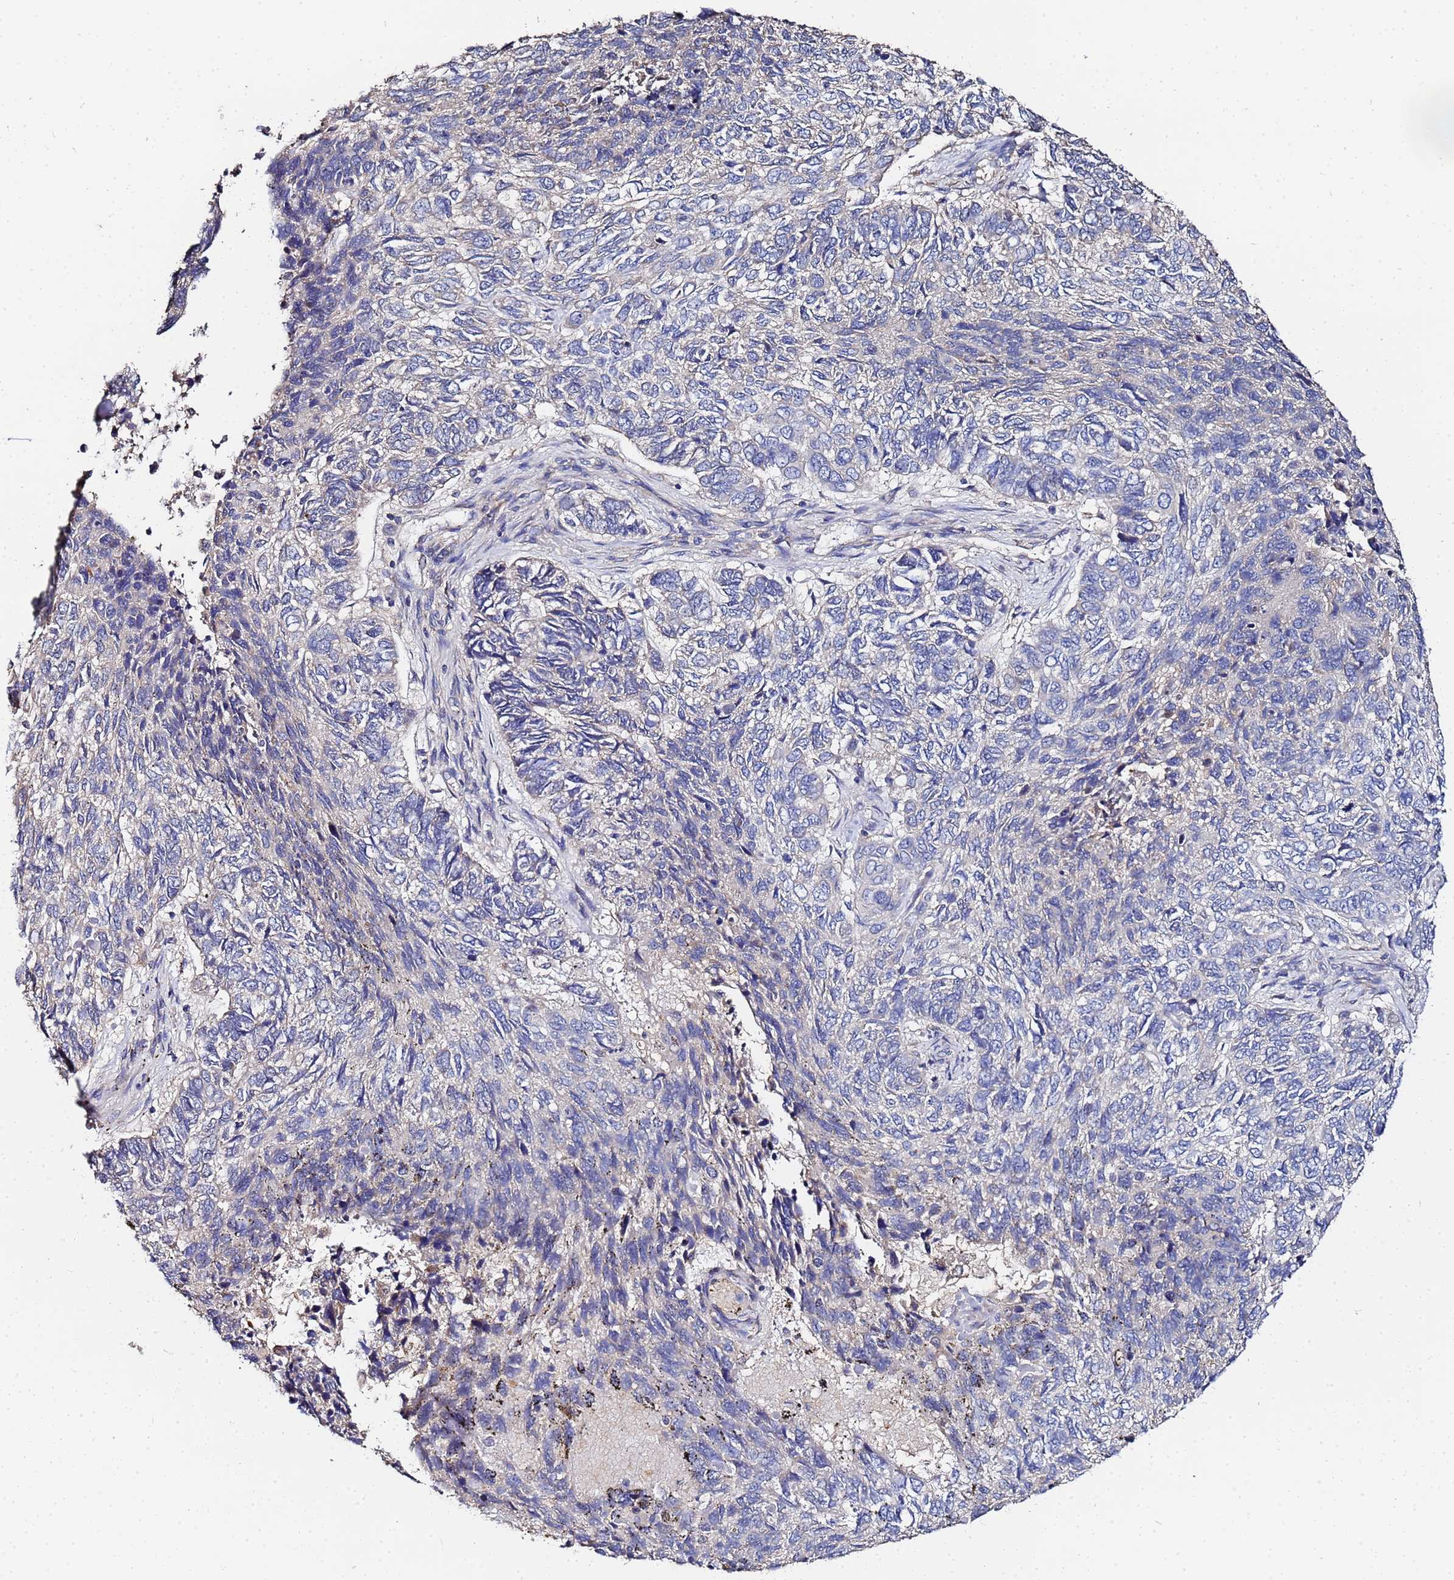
{"staining": {"intensity": "negative", "quantity": "none", "location": "none"}, "tissue": "skin cancer", "cell_type": "Tumor cells", "image_type": "cancer", "snomed": [{"axis": "morphology", "description": "Basal cell carcinoma"}, {"axis": "topography", "description": "Skin"}], "caption": "This is a histopathology image of immunohistochemistry staining of skin cancer (basal cell carcinoma), which shows no staining in tumor cells.", "gene": "TCP10L", "patient": {"sex": "female", "age": 65}}